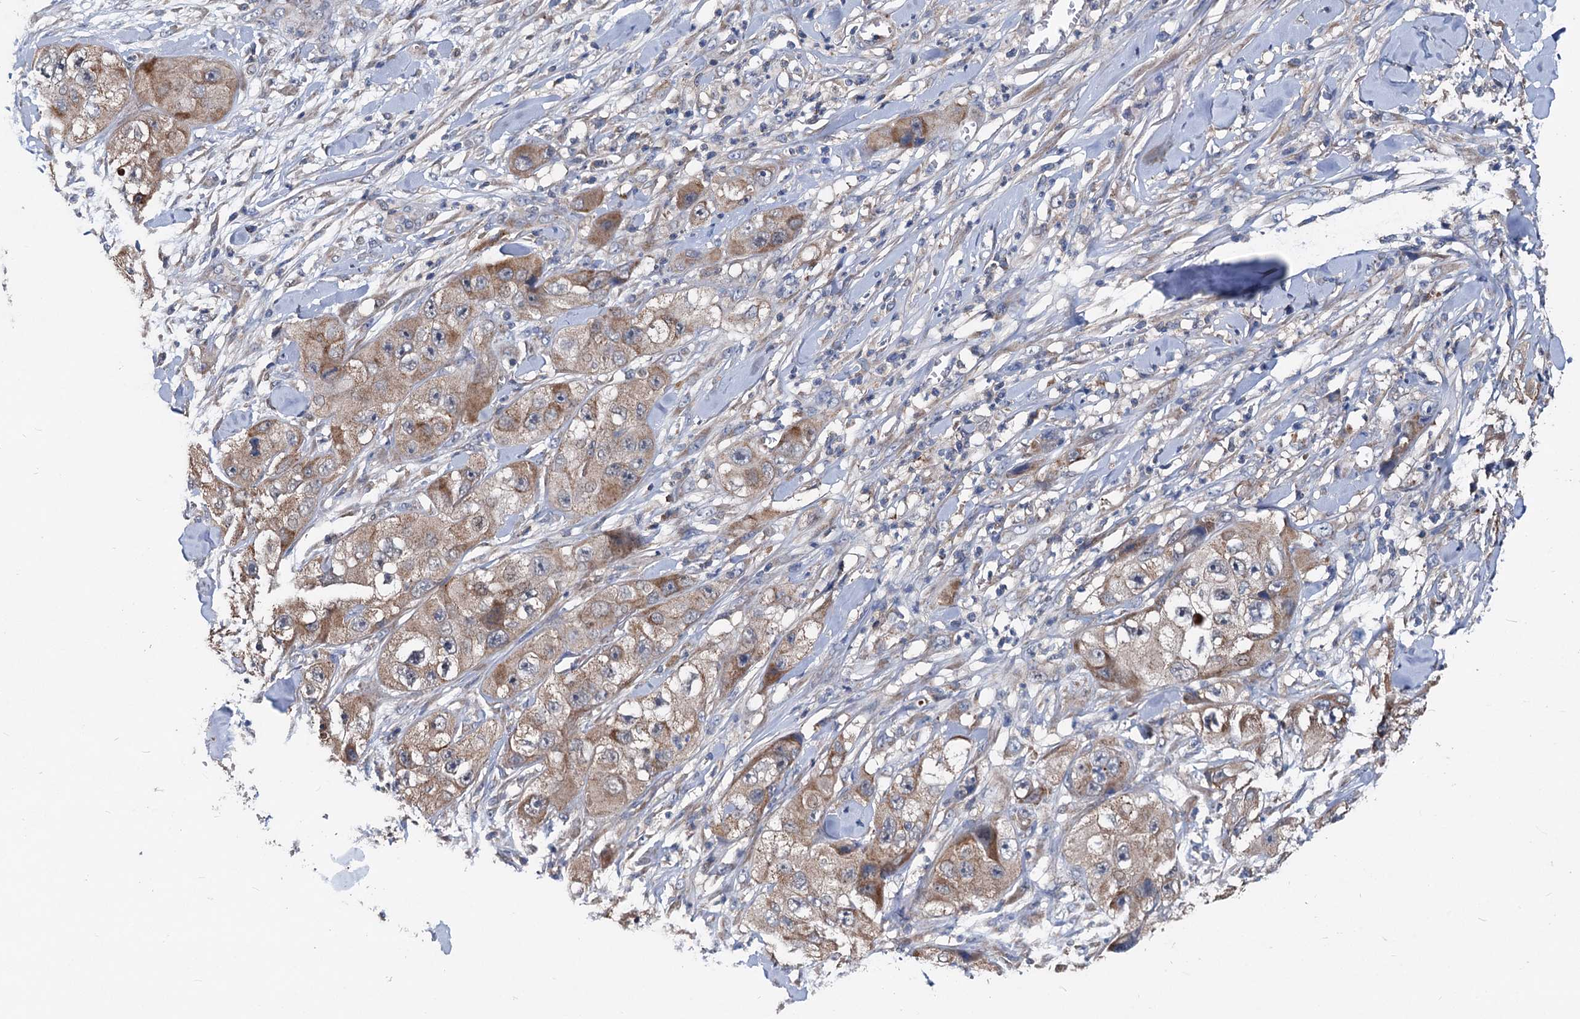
{"staining": {"intensity": "moderate", "quantity": ">75%", "location": "cytoplasmic/membranous"}, "tissue": "skin cancer", "cell_type": "Tumor cells", "image_type": "cancer", "snomed": [{"axis": "morphology", "description": "Squamous cell carcinoma, NOS"}, {"axis": "topography", "description": "Skin"}, {"axis": "topography", "description": "Subcutis"}], "caption": "Immunohistochemistry photomicrograph of neoplastic tissue: human skin squamous cell carcinoma stained using immunohistochemistry displays medium levels of moderate protein expression localized specifically in the cytoplasmic/membranous of tumor cells, appearing as a cytoplasmic/membranous brown color.", "gene": "OTUB1", "patient": {"sex": "male", "age": 73}}